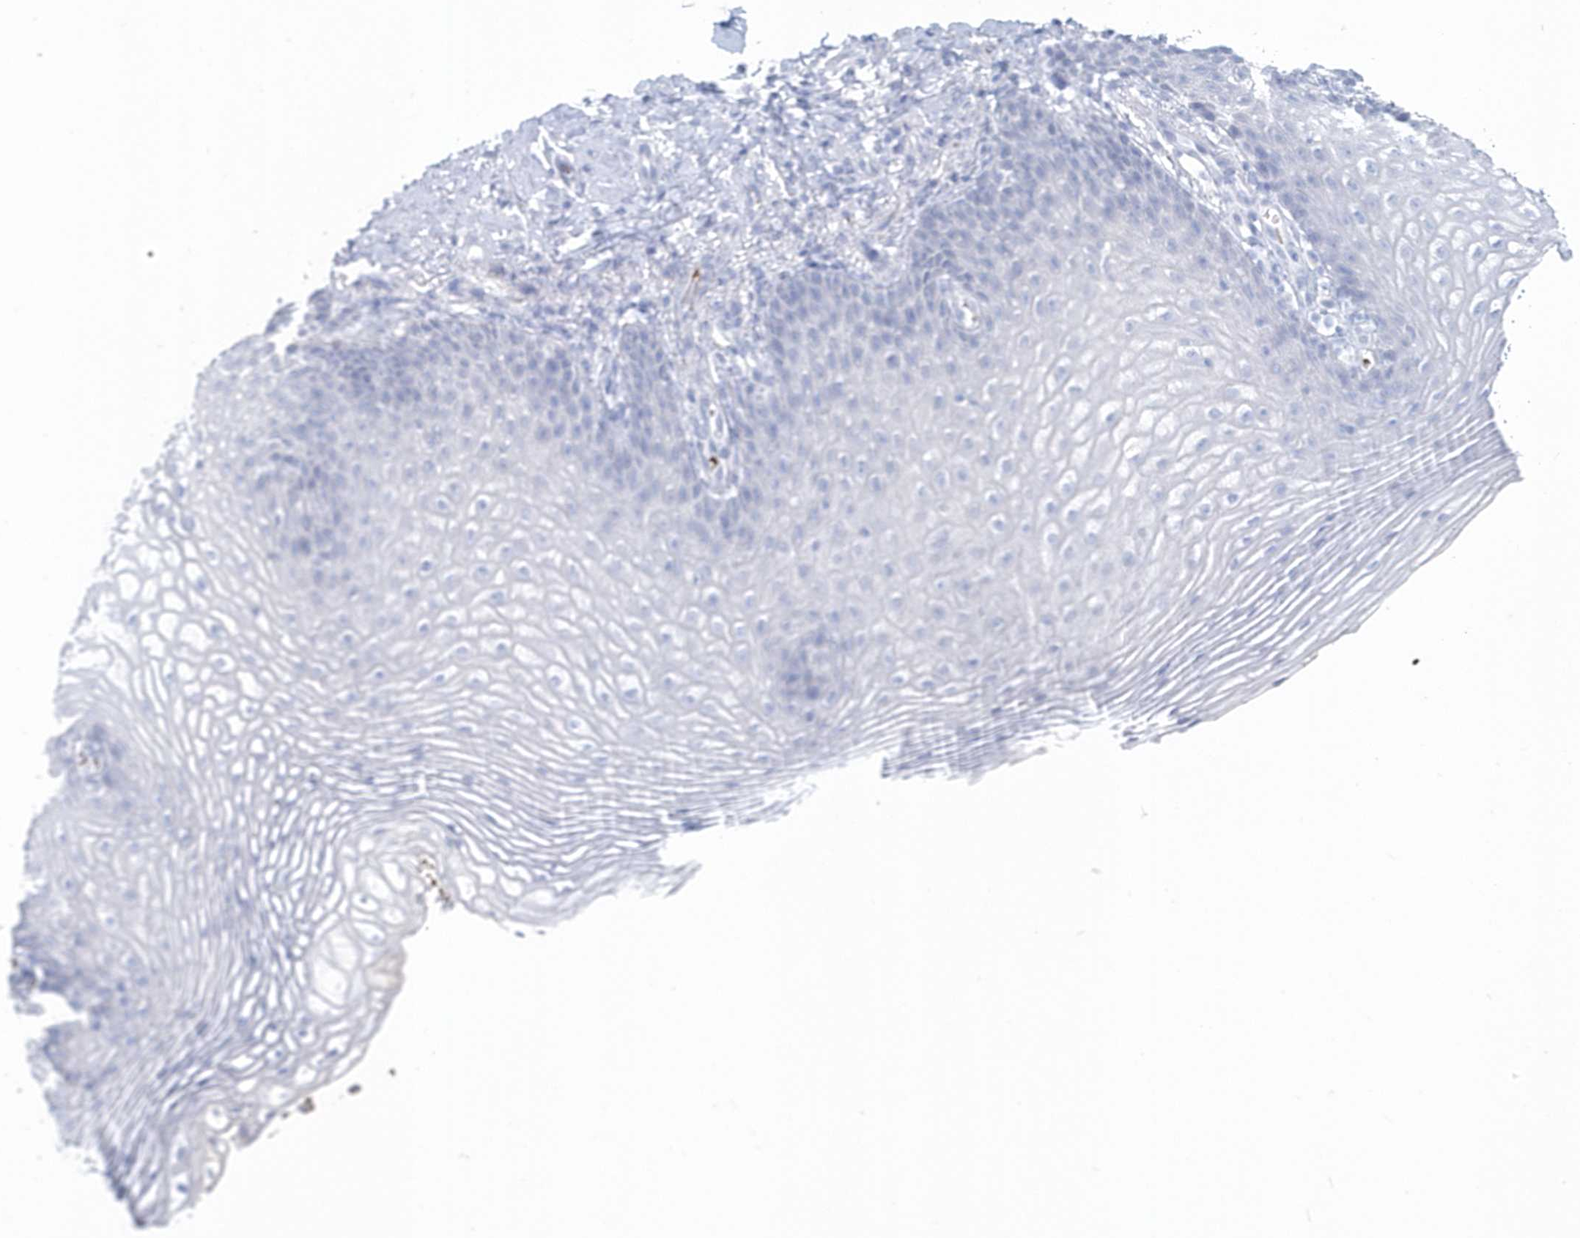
{"staining": {"intensity": "negative", "quantity": "none", "location": "none"}, "tissue": "vagina", "cell_type": "Squamous epithelial cells", "image_type": "normal", "snomed": [{"axis": "morphology", "description": "Normal tissue, NOS"}, {"axis": "topography", "description": "Vagina"}], "caption": "This is an immunohistochemistry (IHC) histopathology image of benign human vagina. There is no staining in squamous epithelial cells.", "gene": "HBA2", "patient": {"sex": "female", "age": 60}}